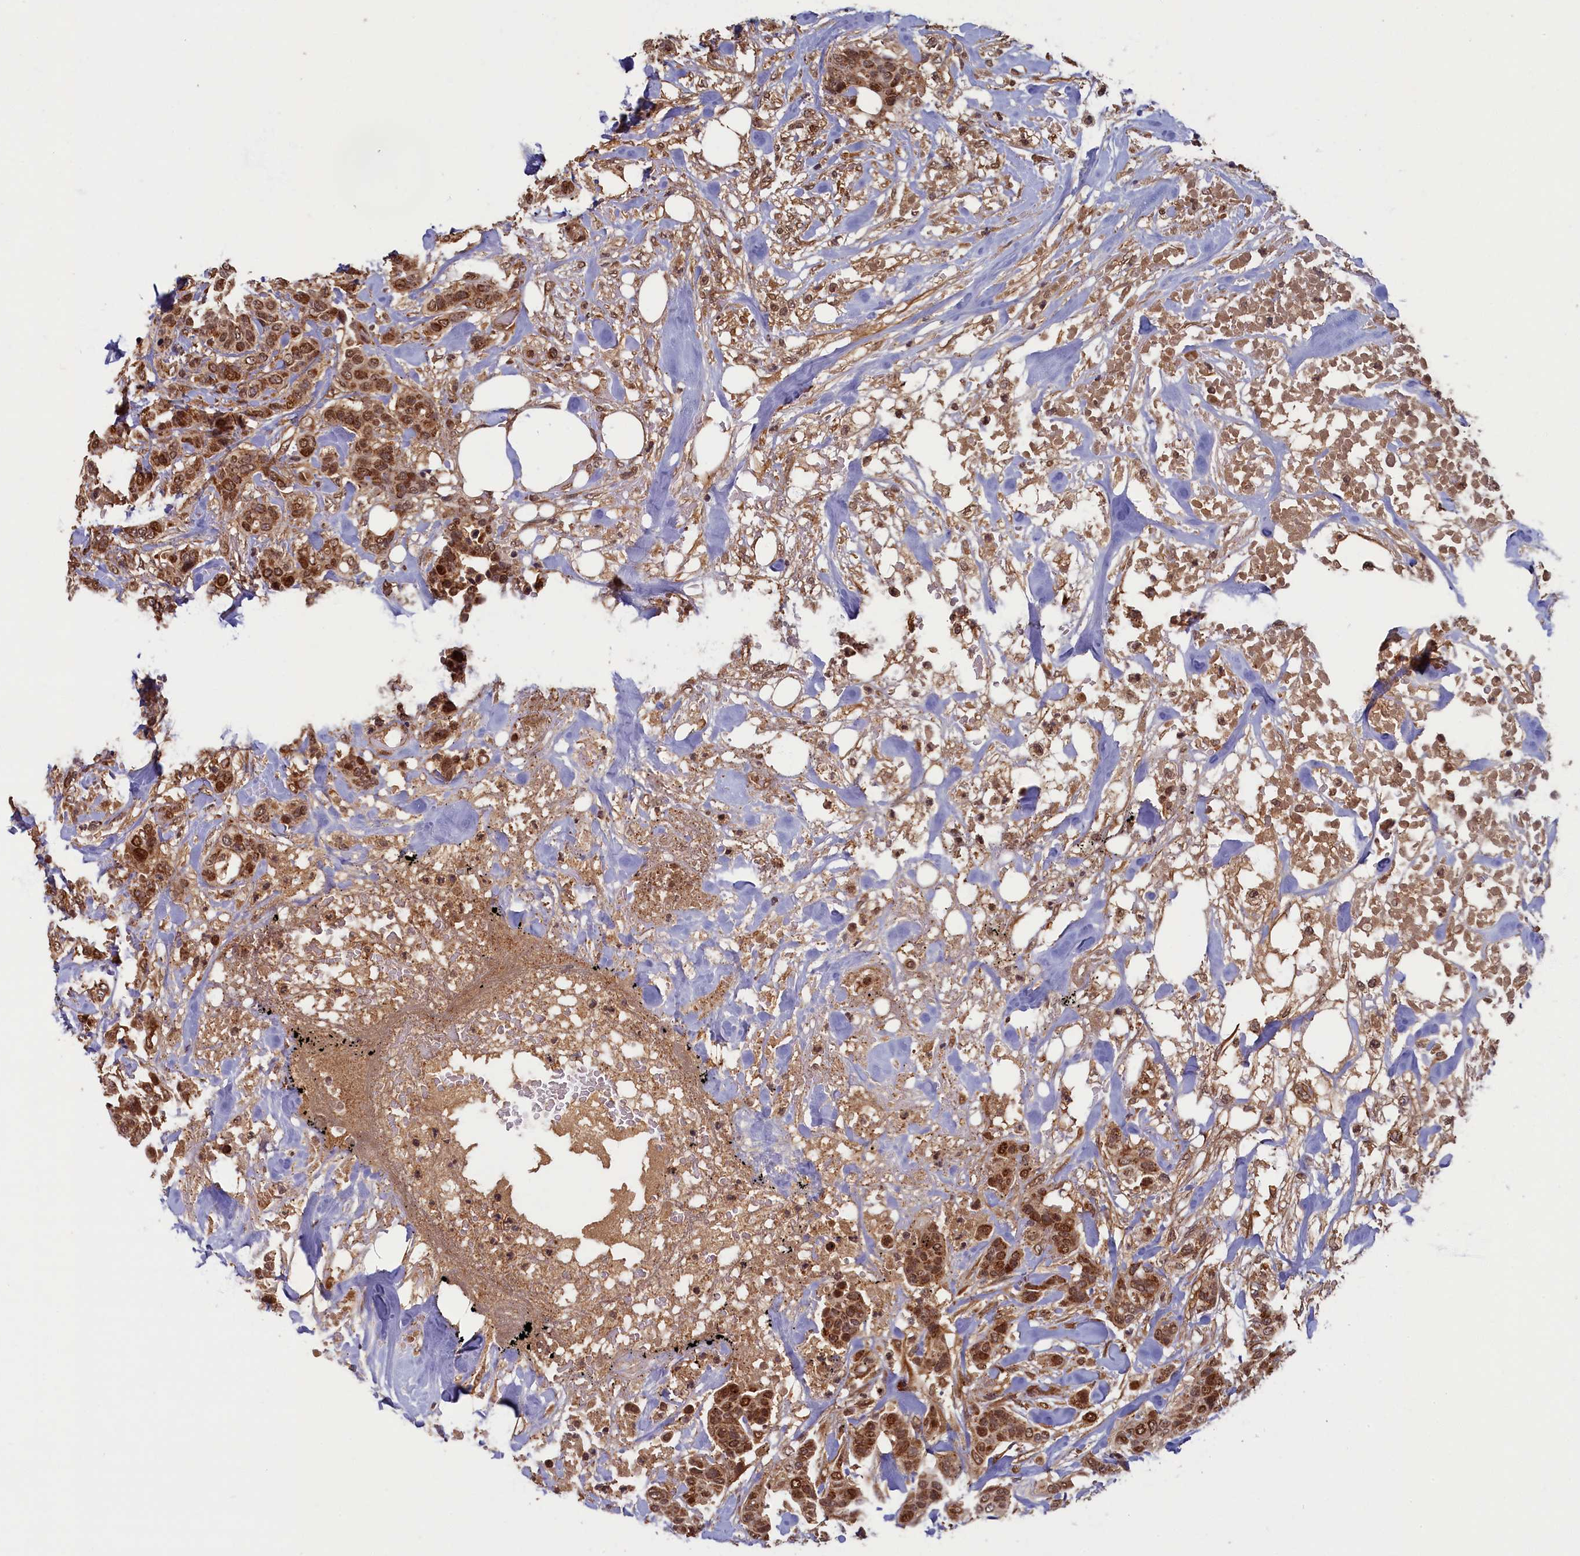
{"staining": {"intensity": "moderate", "quantity": ">75%", "location": "cytoplasmic/membranous,nuclear"}, "tissue": "breast cancer", "cell_type": "Tumor cells", "image_type": "cancer", "snomed": [{"axis": "morphology", "description": "Lobular carcinoma"}, {"axis": "topography", "description": "Breast"}], "caption": "This is a micrograph of IHC staining of breast cancer (lobular carcinoma), which shows moderate positivity in the cytoplasmic/membranous and nuclear of tumor cells.", "gene": "BRCA1", "patient": {"sex": "female", "age": 51}}